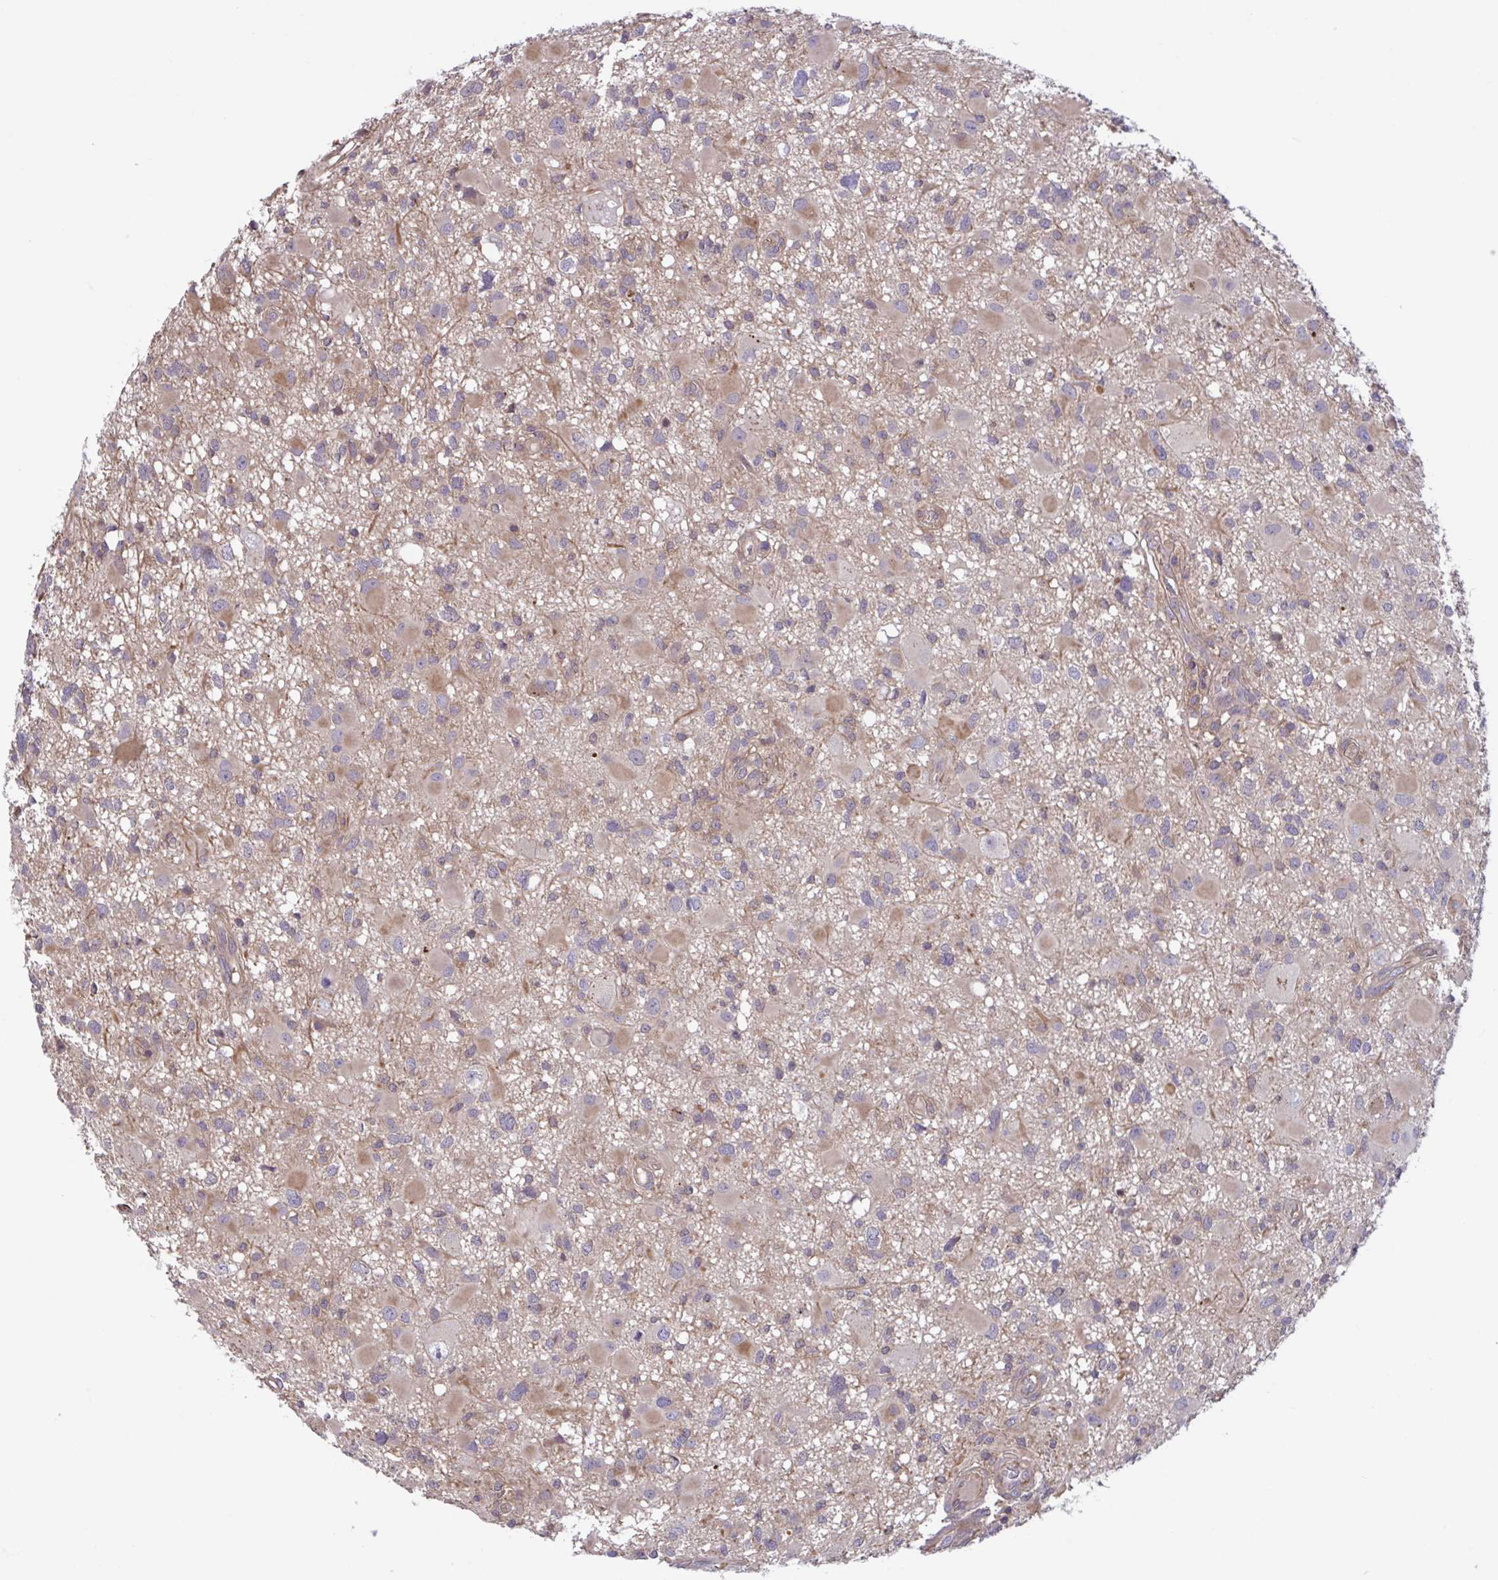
{"staining": {"intensity": "moderate", "quantity": "<25%", "location": "cytoplasmic/membranous"}, "tissue": "glioma", "cell_type": "Tumor cells", "image_type": "cancer", "snomed": [{"axis": "morphology", "description": "Glioma, malignant, High grade"}, {"axis": "topography", "description": "Brain"}], "caption": "Immunohistochemistry histopathology image of glioma stained for a protein (brown), which reveals low levels of moderate cytoplasmic/membranous staining in approximately <25% of tumor cells.", "gene": "IST1", "patient": {"sex": "male", "age": 54}}